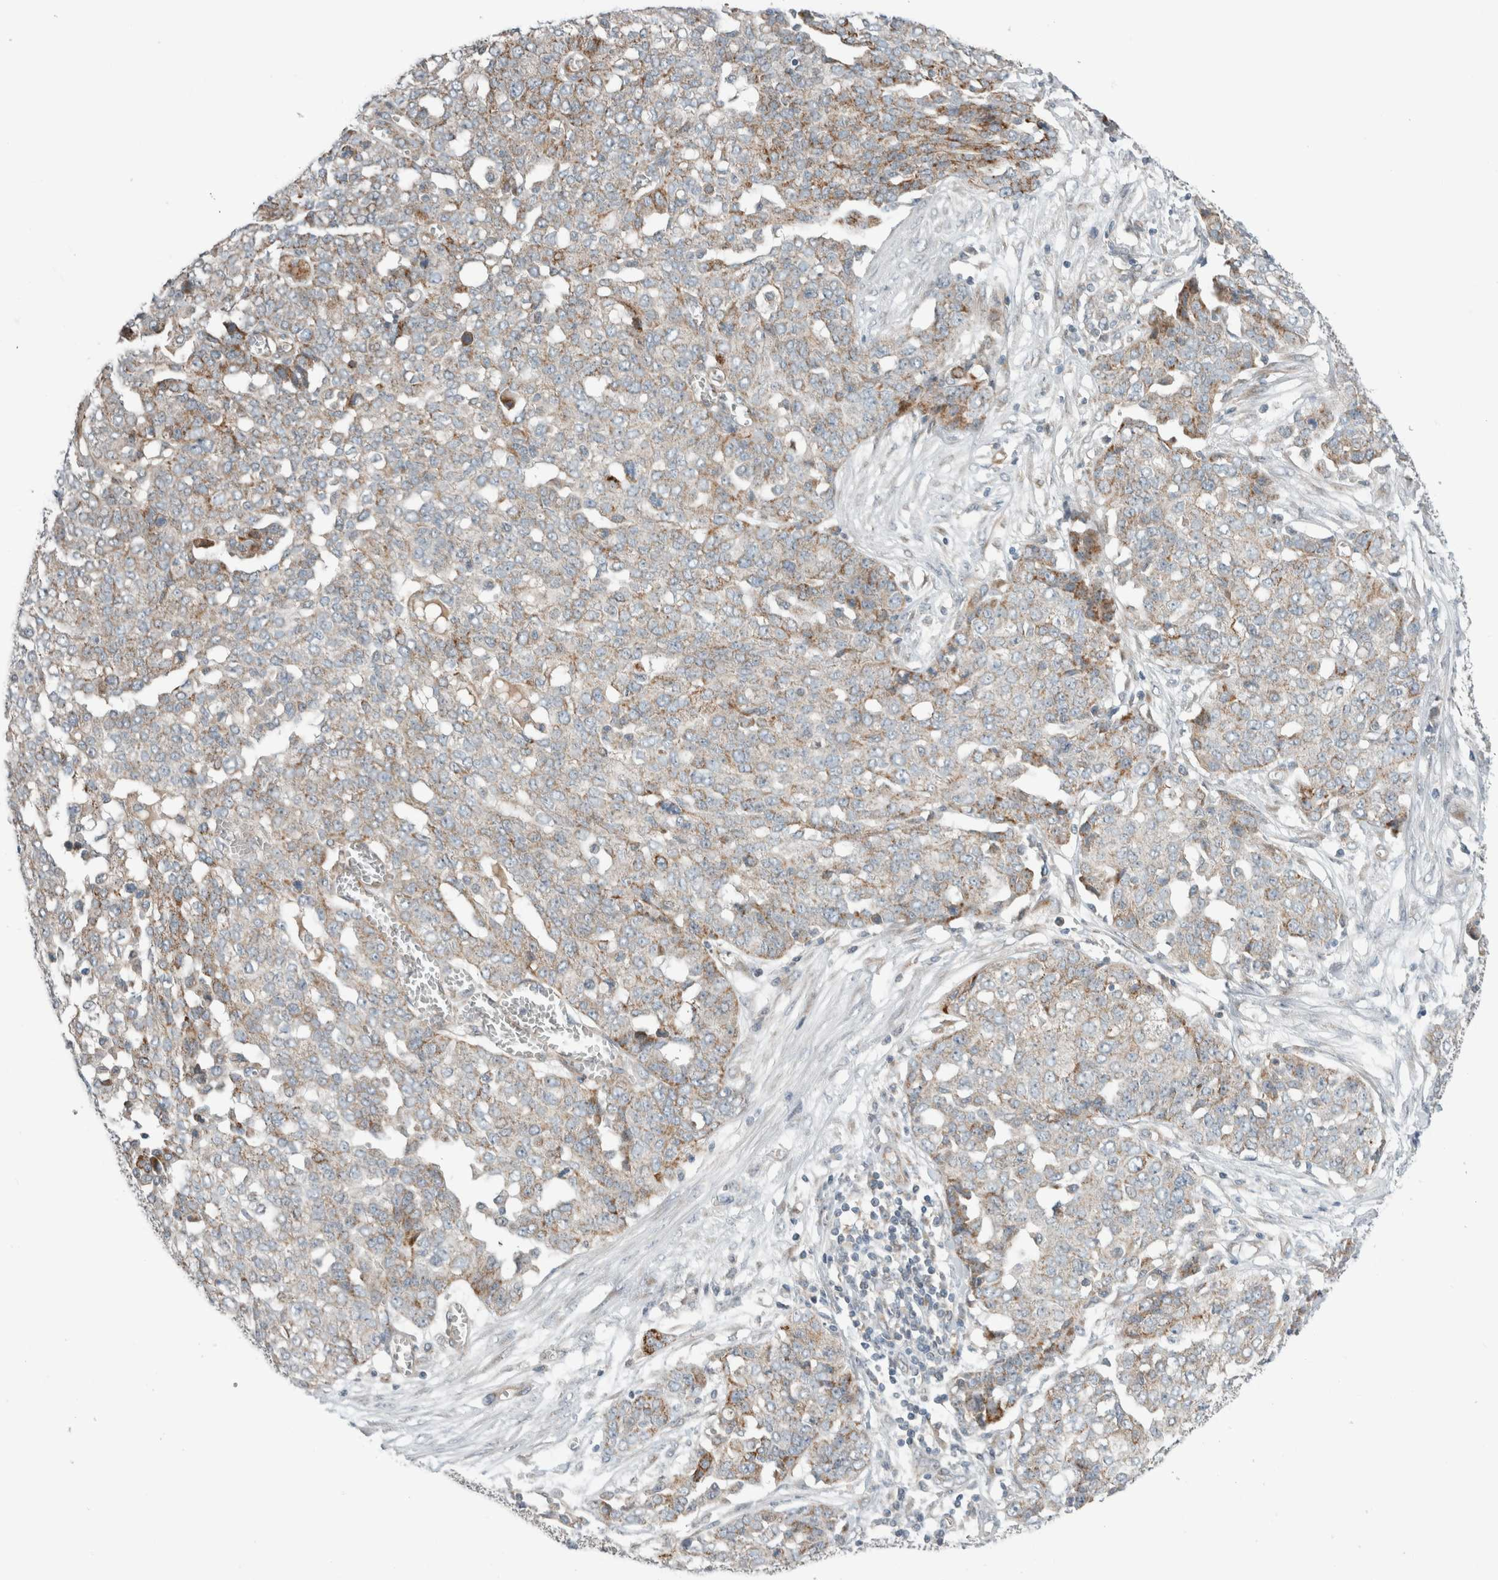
{"staining": {"intensity": "moderate", "quantity": "<25%", "location": "cytoplasmic/membranous"}, "tissue": "ovarian cancer", "cell_type": "Tumor cells", "image_type": "cancer", "snomed": [{"axis": "morphology", "description": "Cystadenocarcinoma, serous, NOS"}, {"axis": "topography", "description": "Soft tissue"}, {"axis": "topography", "description": "Ovary"}], "caption": "This is a micrograph of IHC staining of ovarian cancer (serous cystadenocarcinoma), which shows moderate positivity in the cytoplasmic/membranous of tumor cells.", "gene": "KPNA5", "patient": {"sex": "female", "age": 57}}